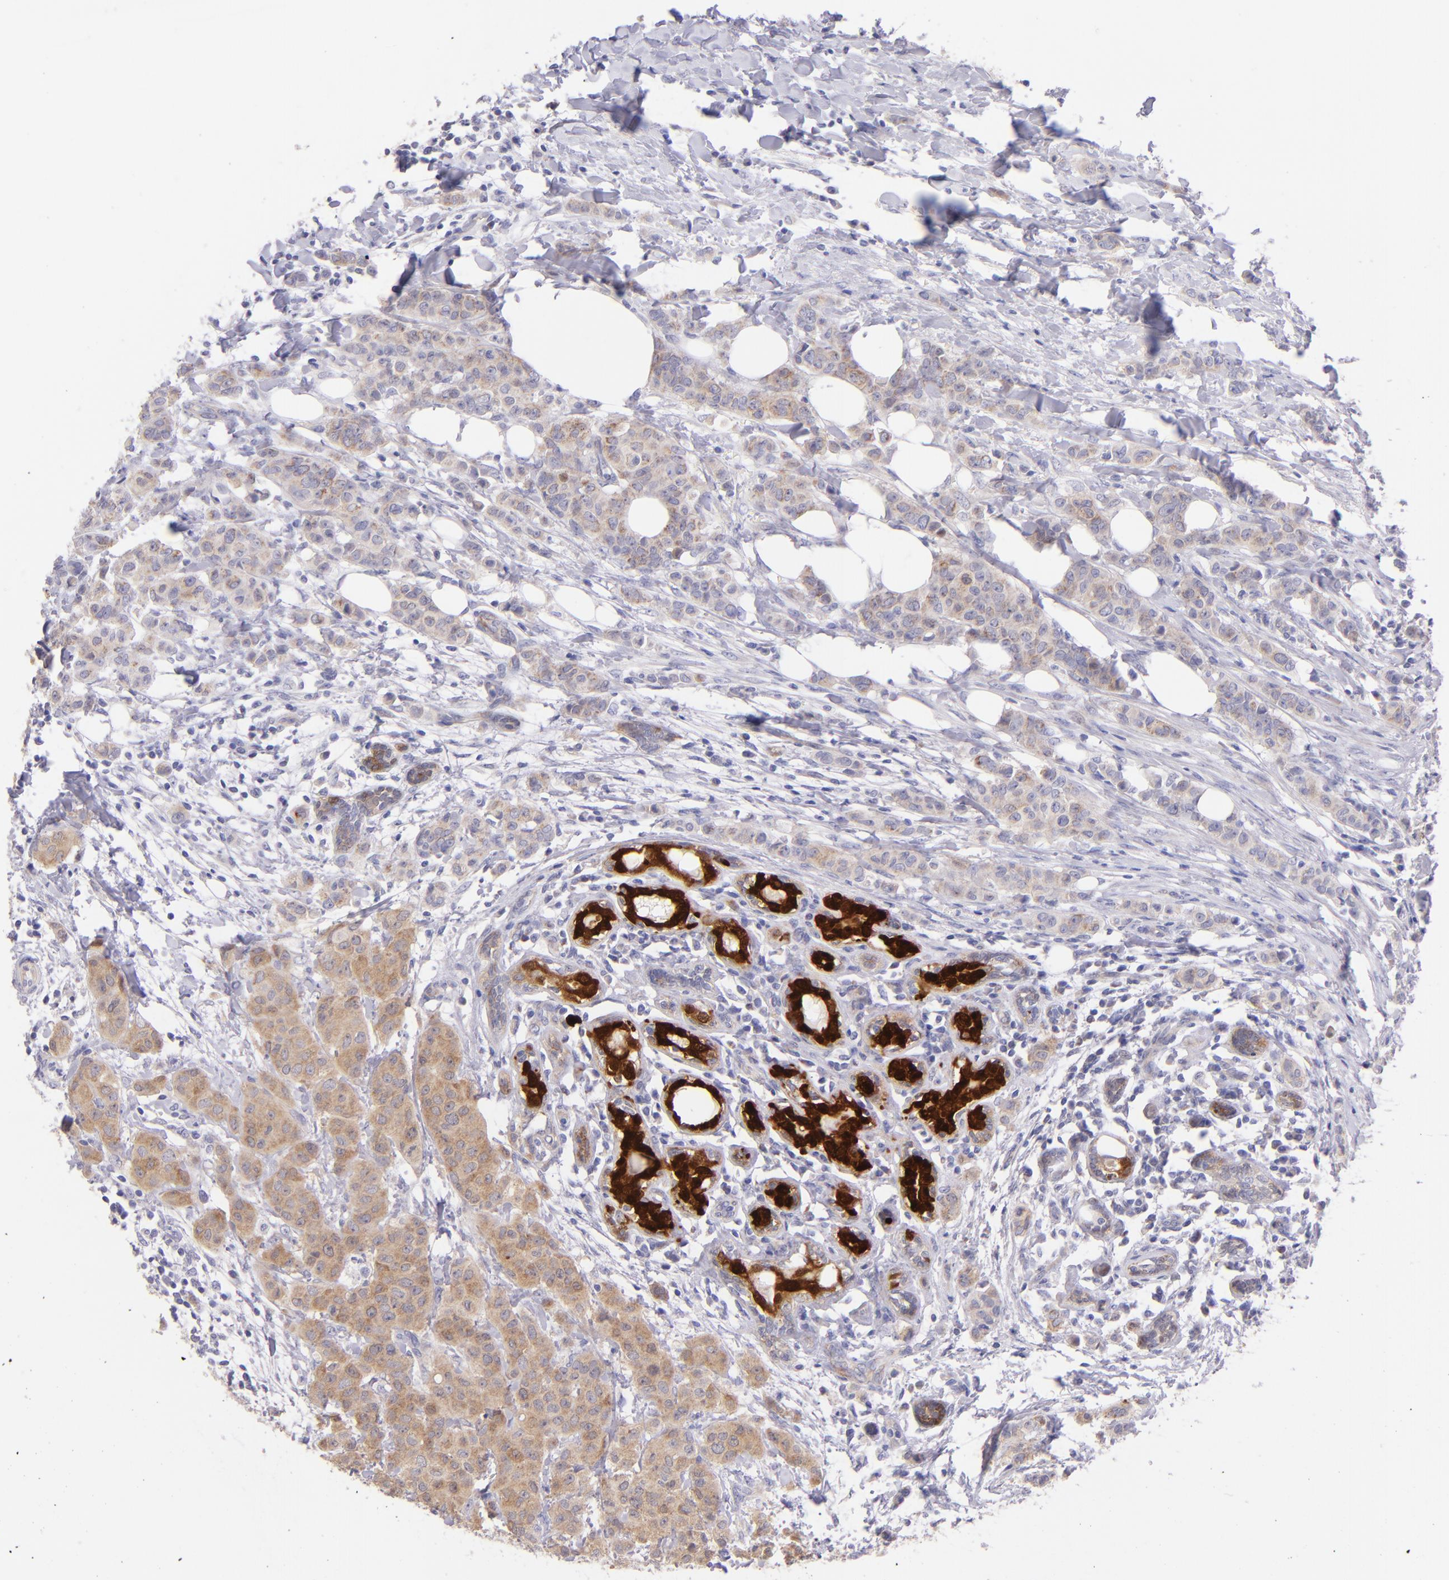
{"staining": {"intensity": "moderate", "quantity": ">75%", "location": "cytoplasmic/membranous"}, "tissue": "breast cancer", "cell_type": "Tumor cells", "image_type": "cancer", "snomed": [{"axis": "morphology", "description": "Duct carcinoma"}, {"axis": "topography", "description": "Breast"}], "caption": "Immunohistochemical staining of human infiltrating ductal carcinoma (breast) shows medium levels of moderate cytoplasmic/membranous expression in about >75% of tumor cells.", "gene": "SH2D4A", "patient": {"sex": "female", "age": 40}}